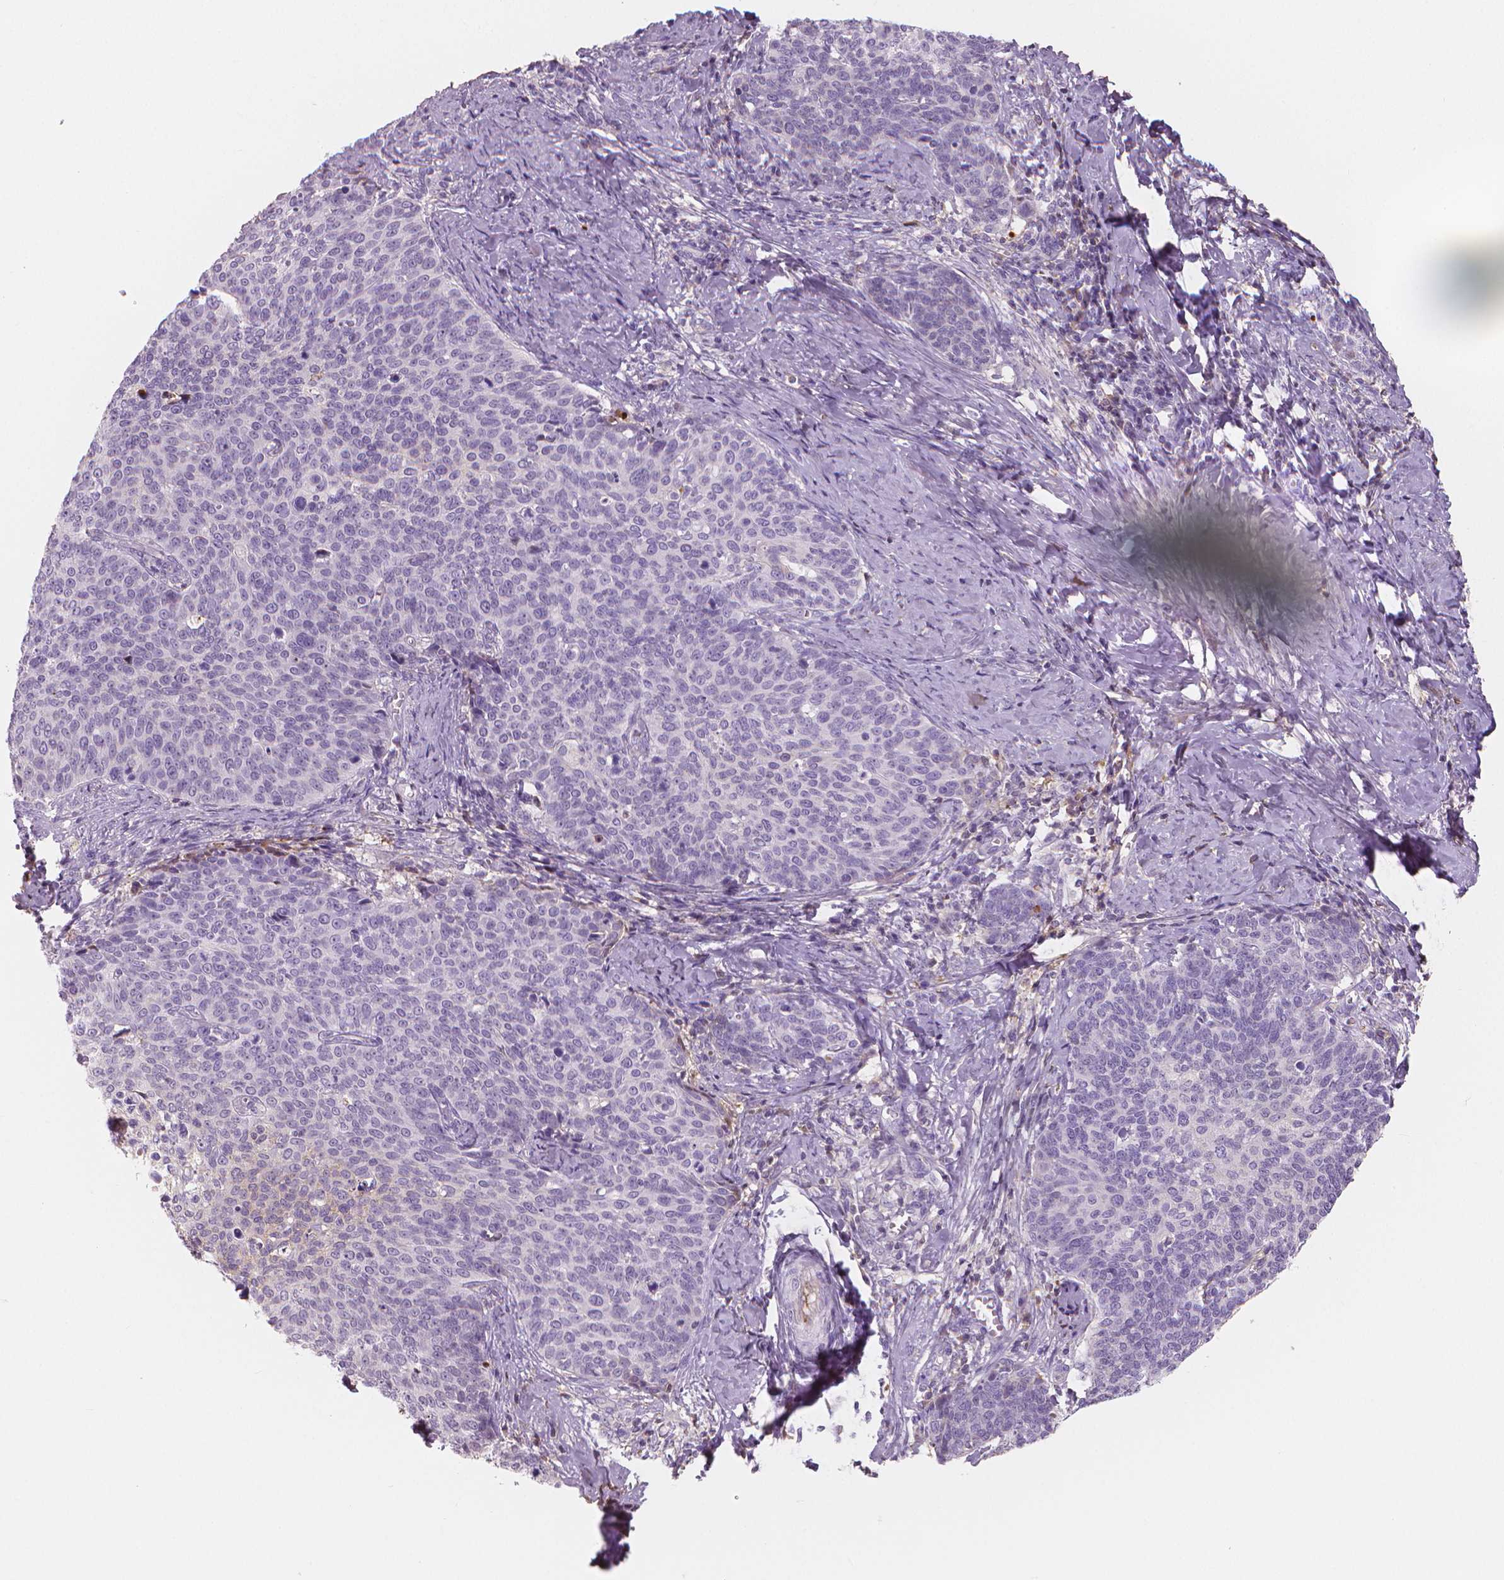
{"staining": {"intensity": "negative", "quantity": "none", "location": "none"}, "tissue": "cervical cancer", "cell_type": "Tumor cells", "image_type": "cancer", "snomed": [{"axis": "morphology", "description": "Normal tissue, NOS"}, {"axis": "morphology", "description": "Squamous cell carcinoma, NOS"}, {"axis": "topography", "description": "Cervix"}], "caption": "The micrograph shows no significant positivity in tumor cells of squamous cell carcinoma (cervical). (DAB (3,3'-diaminobenzidine) immunohistochemistry (IHC), high magnification).", "gene": "APOA4", "patient": {"sex": "female", "age": 39}}